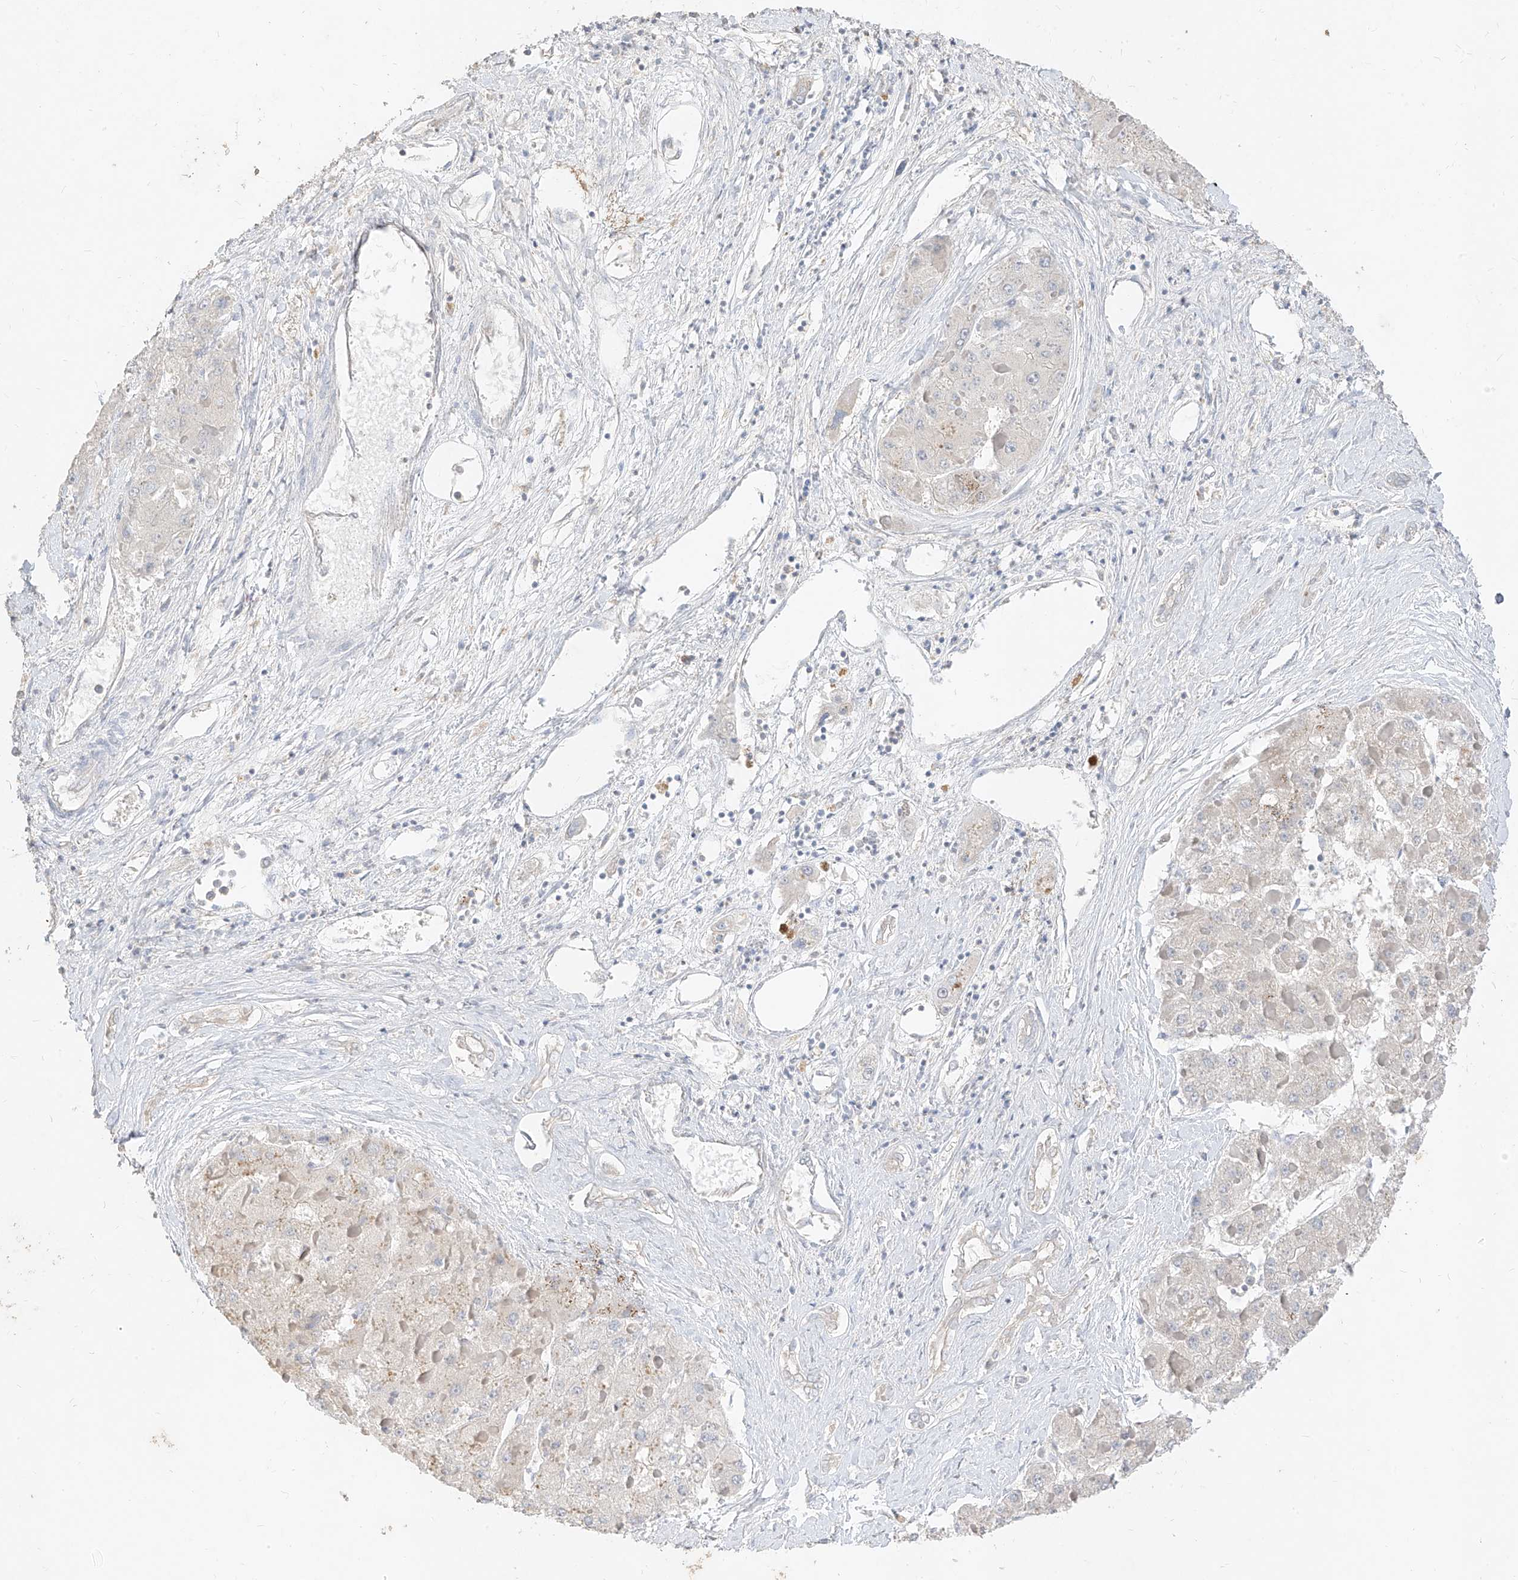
{"staining": {"intensity": "negative", "quantity": "none", "location": "none"}, "tissue": "liver cancer", "cell_type": "Tumor cells", "image_type": "cancer", "snomed": [{"axis": "morphology", "description": "Carcinoma, Hepatocellular, NOS"}, {"axis": "topography", "description": "Liver"}], "caption": "IHC of liver cancer (hepatocellular carcinoma) displays no staining in tumor cells.", "gene": "ZZEF1", "patient": {"sex": "female", "age": 73}}